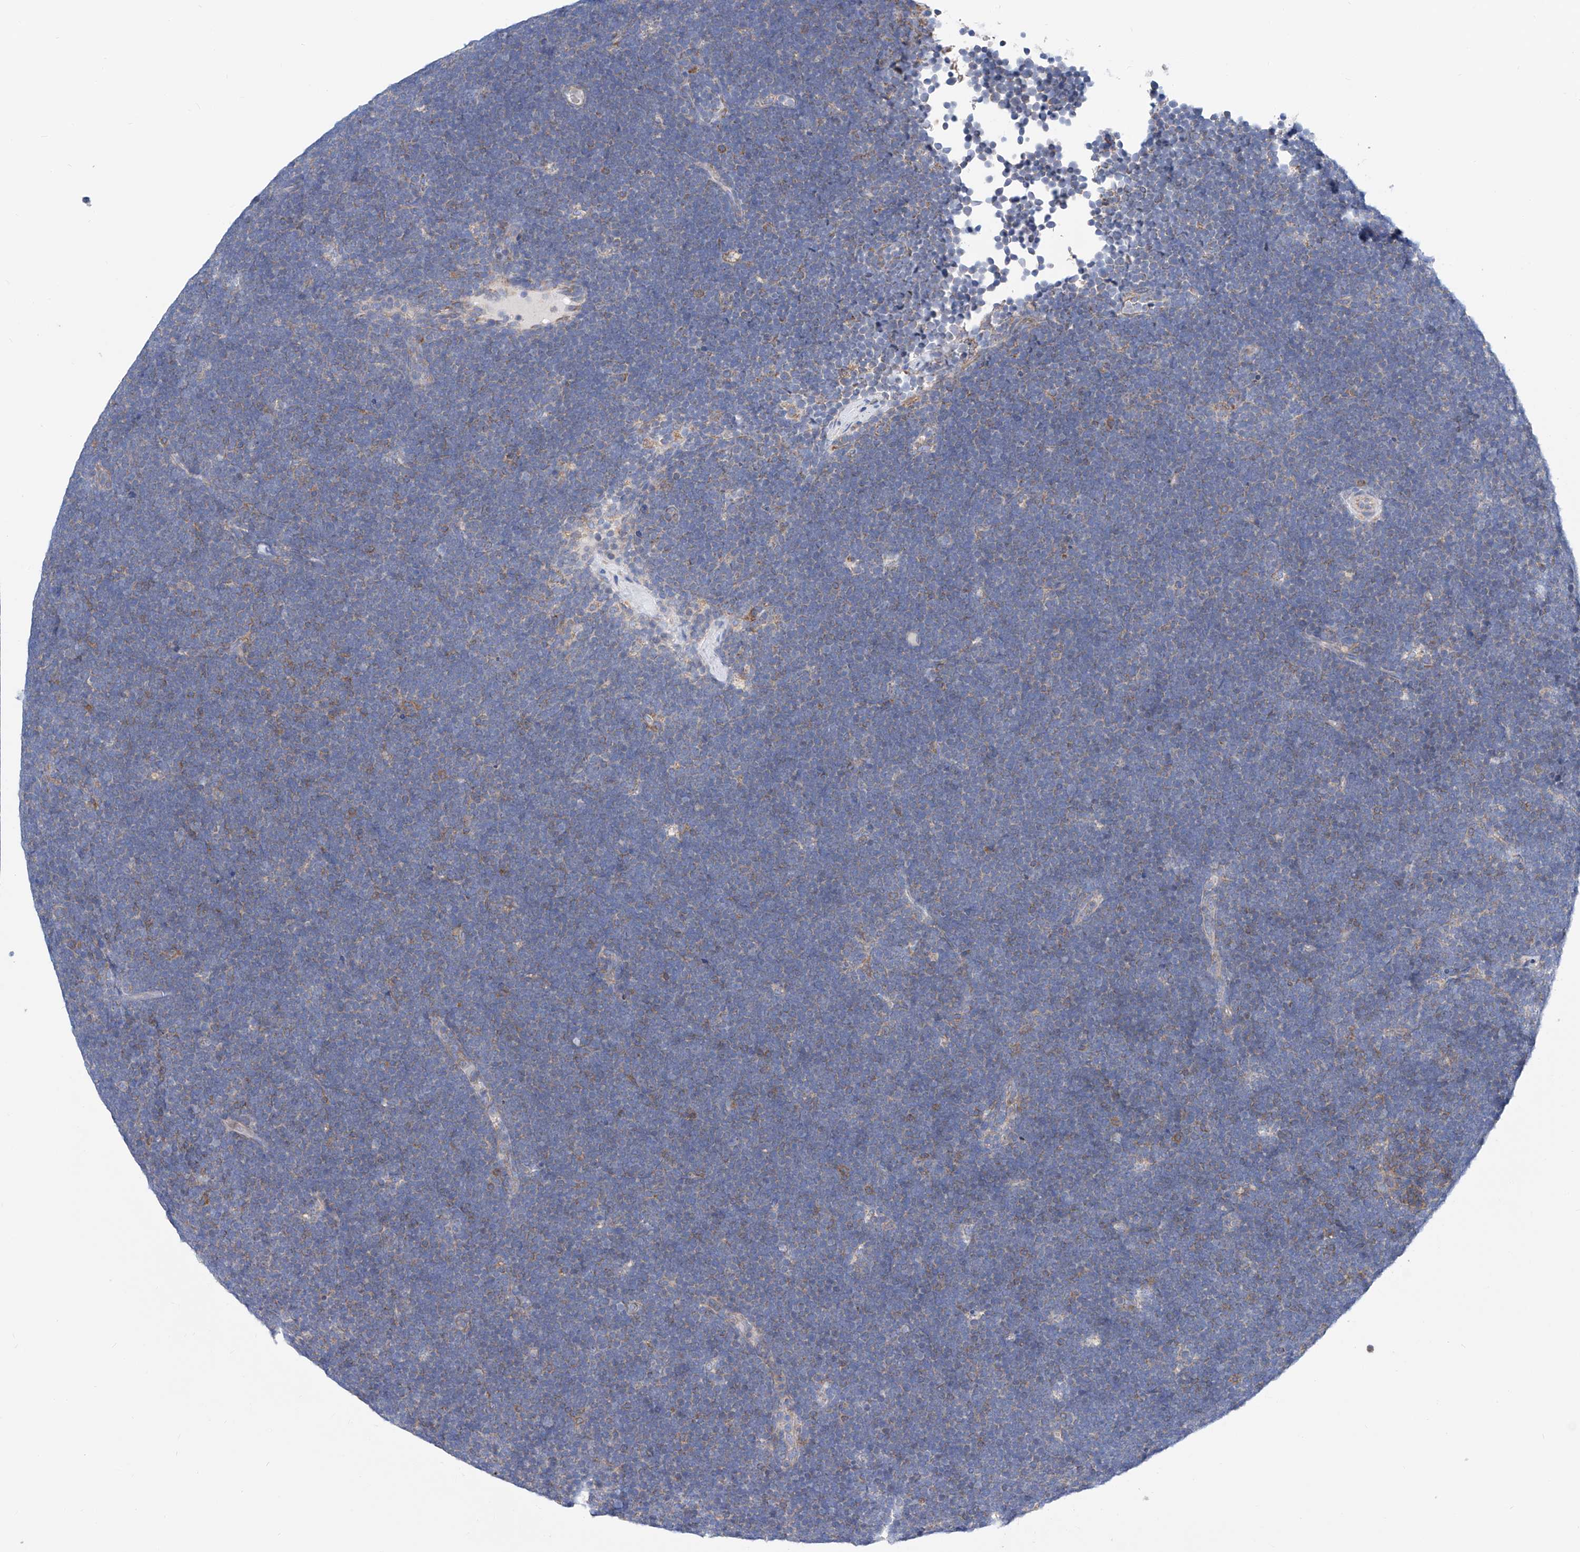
{"staining": {"intensity": "negative", "quantity": "none", "location": "none"}, "tissue": "lymphoma", "cell_type": "Tumor cells", "image_type": "cancer", "snomed": [{"axis": "morphology", "description": "Malignant lymphoma, non-Hodgkin's type, High grade"}, {"axis": "topography", "description": "Lymph node"}], "caption": "Immunohistochemistry (IHC) of human lymphoma displays no expression in tumor cells. (Stains: DAB (3,3'-diaminobenzidine) immunohistochemistry with hematoxylin counter stain, Microscopy: brightfield microscopy at high magnification).", "gene": "MAD2L1", "patient": {"sex": "male", "age": 13}}